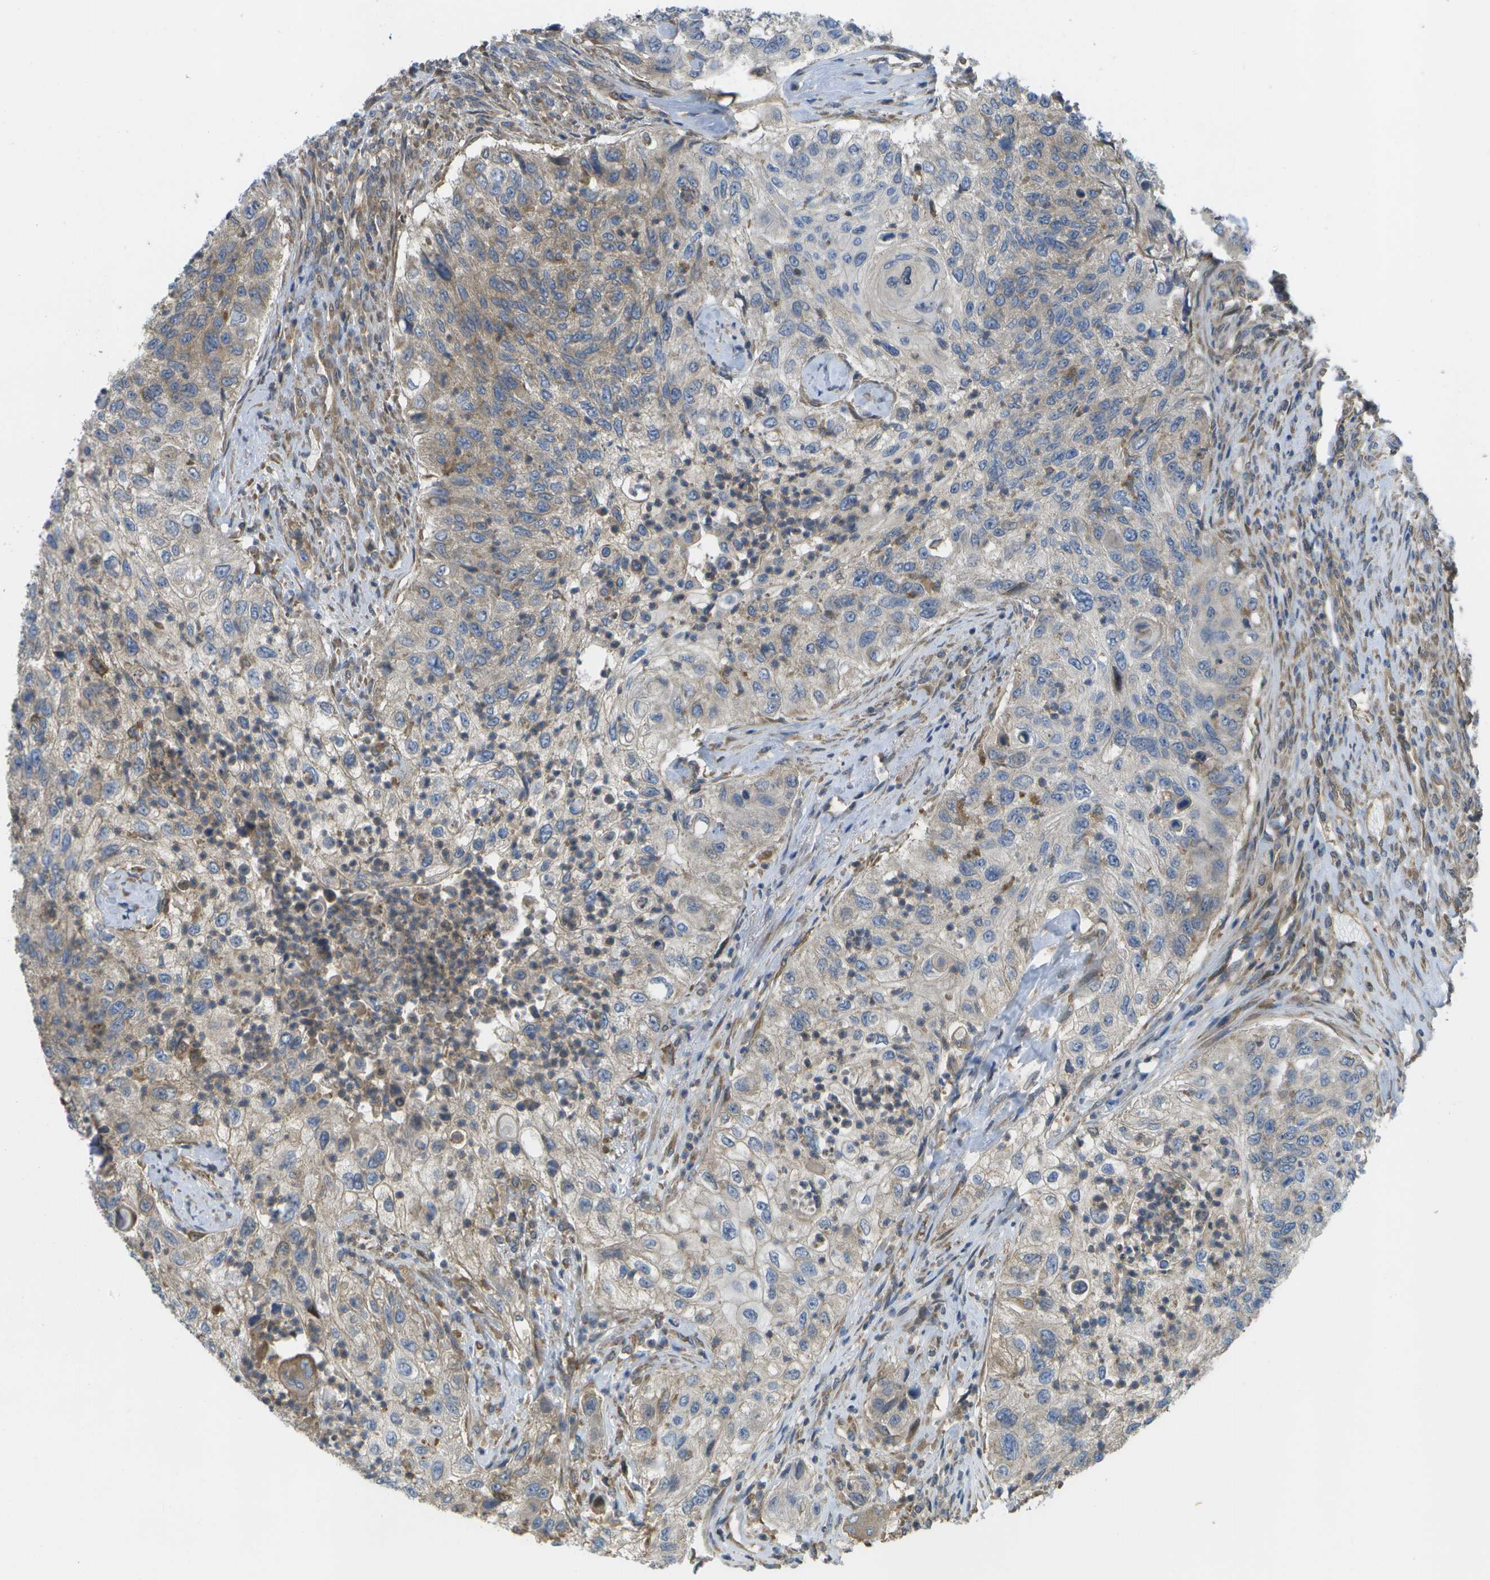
{"staining": {"intensity": "moderate", "quantity": "25%-75%", "location": "cytoplasmic/membranous"}, "tissue": "urothelial cancer", "cell_type": "Tumor cells", "image_type": "cancer", "snomed": [{"axis": "morphology", "description": "Urothelial carcinoma, High grade"}, {"axis": "topography", "description": "Urinary bladder"}], "caption": "This is a micrograph of immunohistochemistry (IHC) staining of urothelial cancer, which shows moderate positivity in the cytoplasmic/membranous of tumor cells.", "gene": "DPM3", "patient": {"sex": "female", "age": 60}}